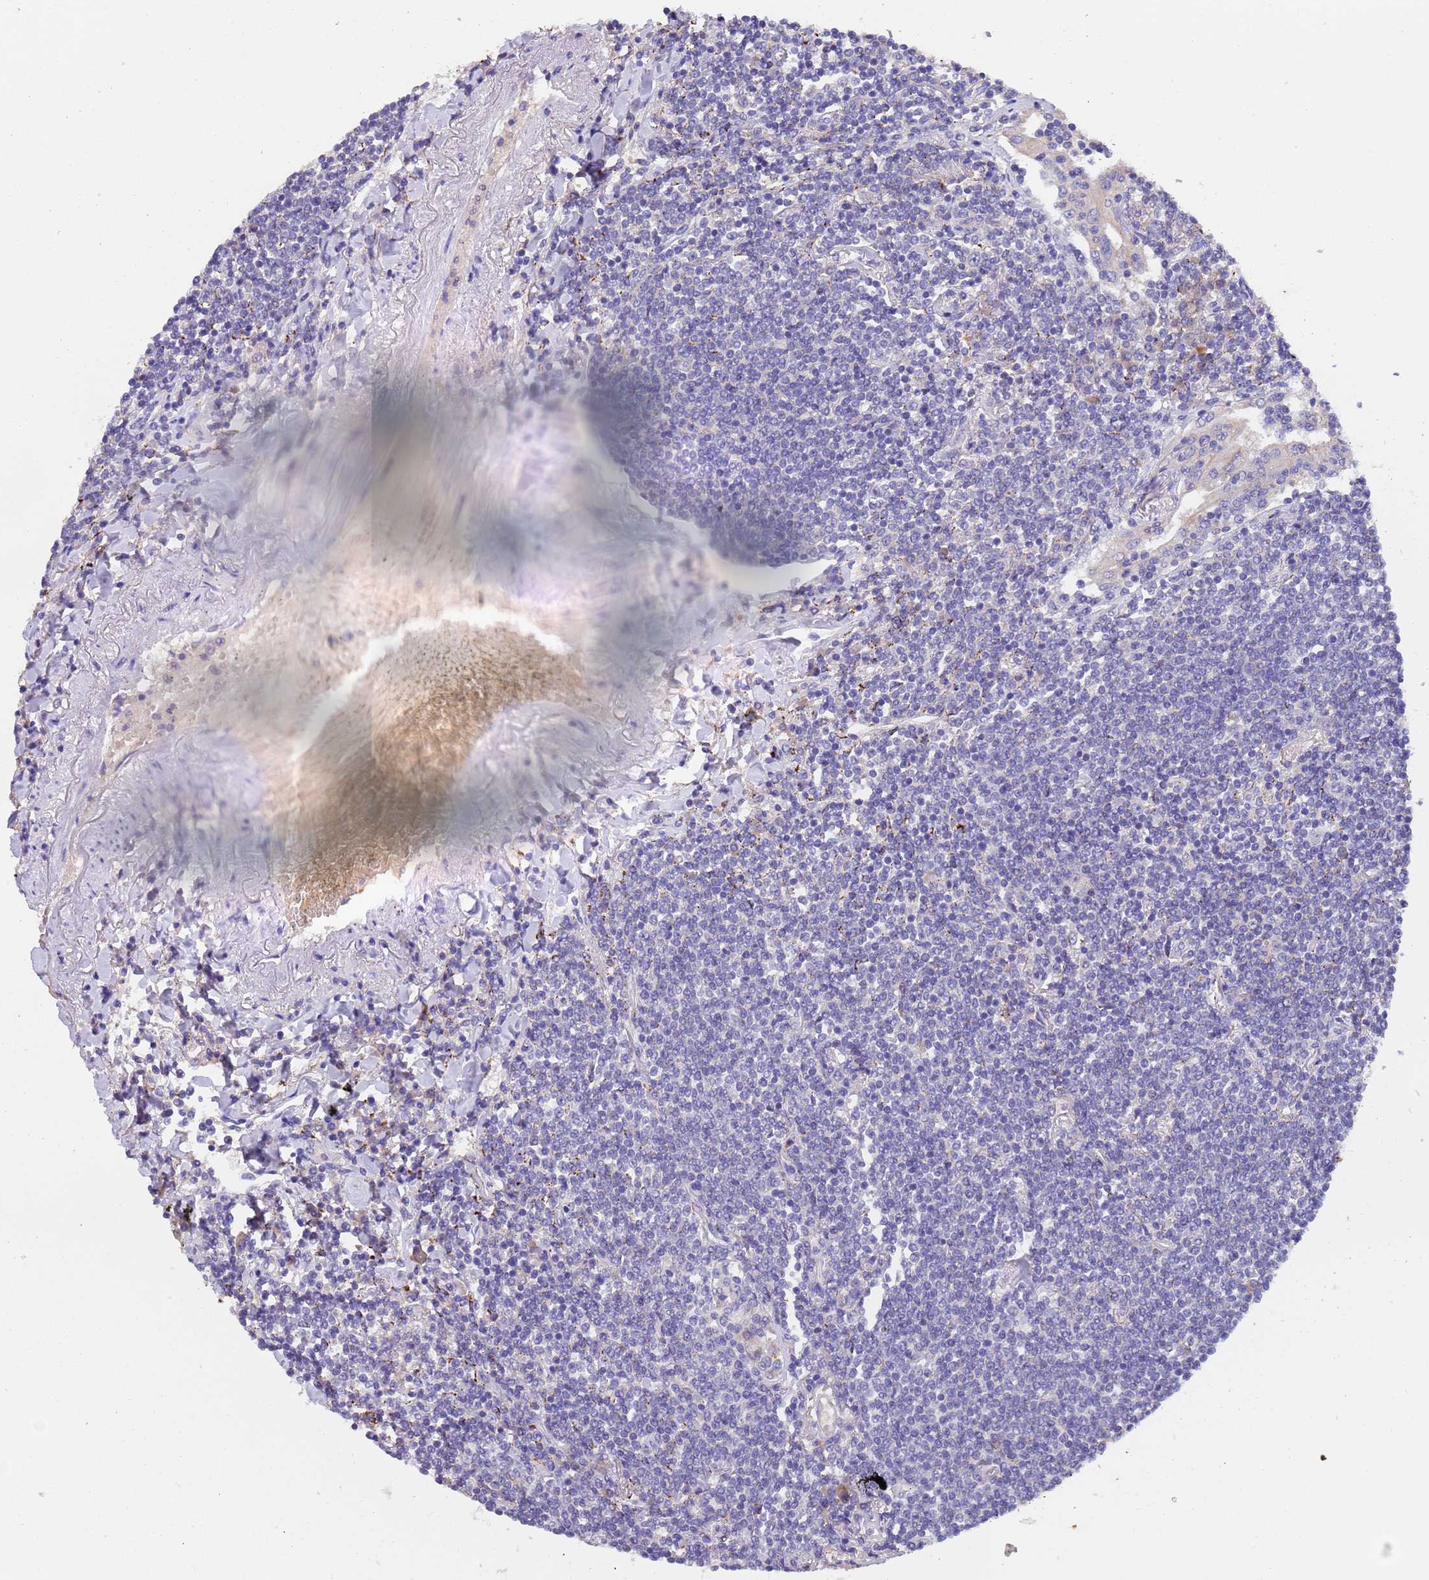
{"staining": {"intensity": "negative", "quantity": "none", "location": "none"}, "tissue": "lymphoma", "cell_type": "Tumor cells", "image_type": "cancer", "snomed": [{"axis": "morphology", "description": "Malignant lymphoma, non-Hodgkin's type, Low grade"}, {"axis": "topography", "description": "Lung"}], "caption": "Tumor cells show no significant protein expression in low-grade malignant lymphoma, non-Hodgkin's type. The staining was performed using DAB to visualize the protein expression in brown, while the nuclei were stained in blue with hematoxylin (Magnification: 20x).", "gene": "SLC24A3", "patient": {"sex": "female", "age": 71}}